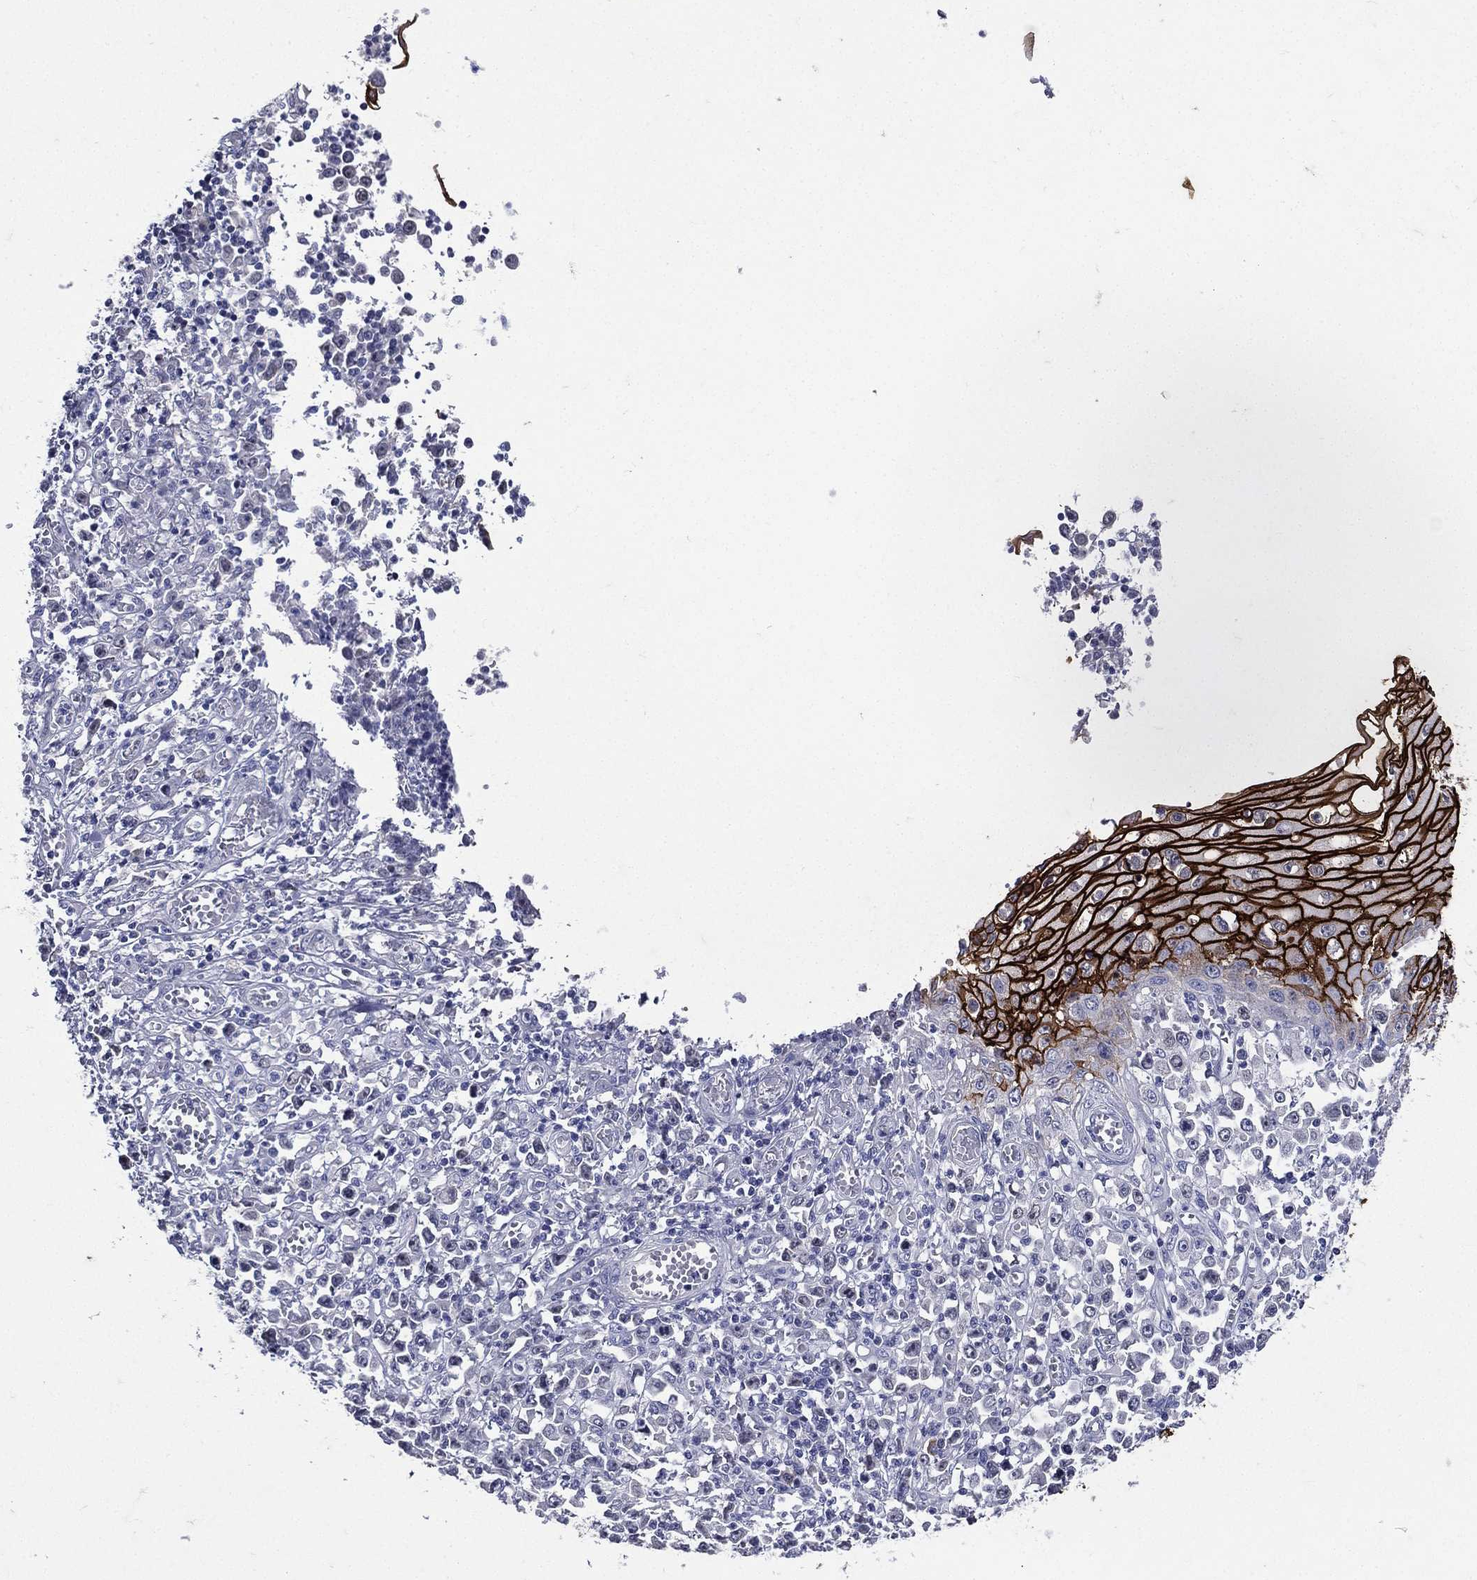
{"staining": {"intensity": "strong", "quantity": "<25%", "location": "cytoplasmic/membranous"}, "tissue": "stomach cancer", "cell_type": "Tumor cells", "image_type": "cancer", "snomed": [{"axis": "morphology", "description": "Adenocarcinoma, NOS"}, {"axis": "topography", "description": "Stomach, upper"}], "caption": "This histopathology image displays IHC staining of stomach cancer (adenocarcinoma), with medium strong cytoplasmic/membranous expression in approximately <25% of tumor cells.", "gene": "TGM1", "patient": {"sex": "male", "age": 70}}